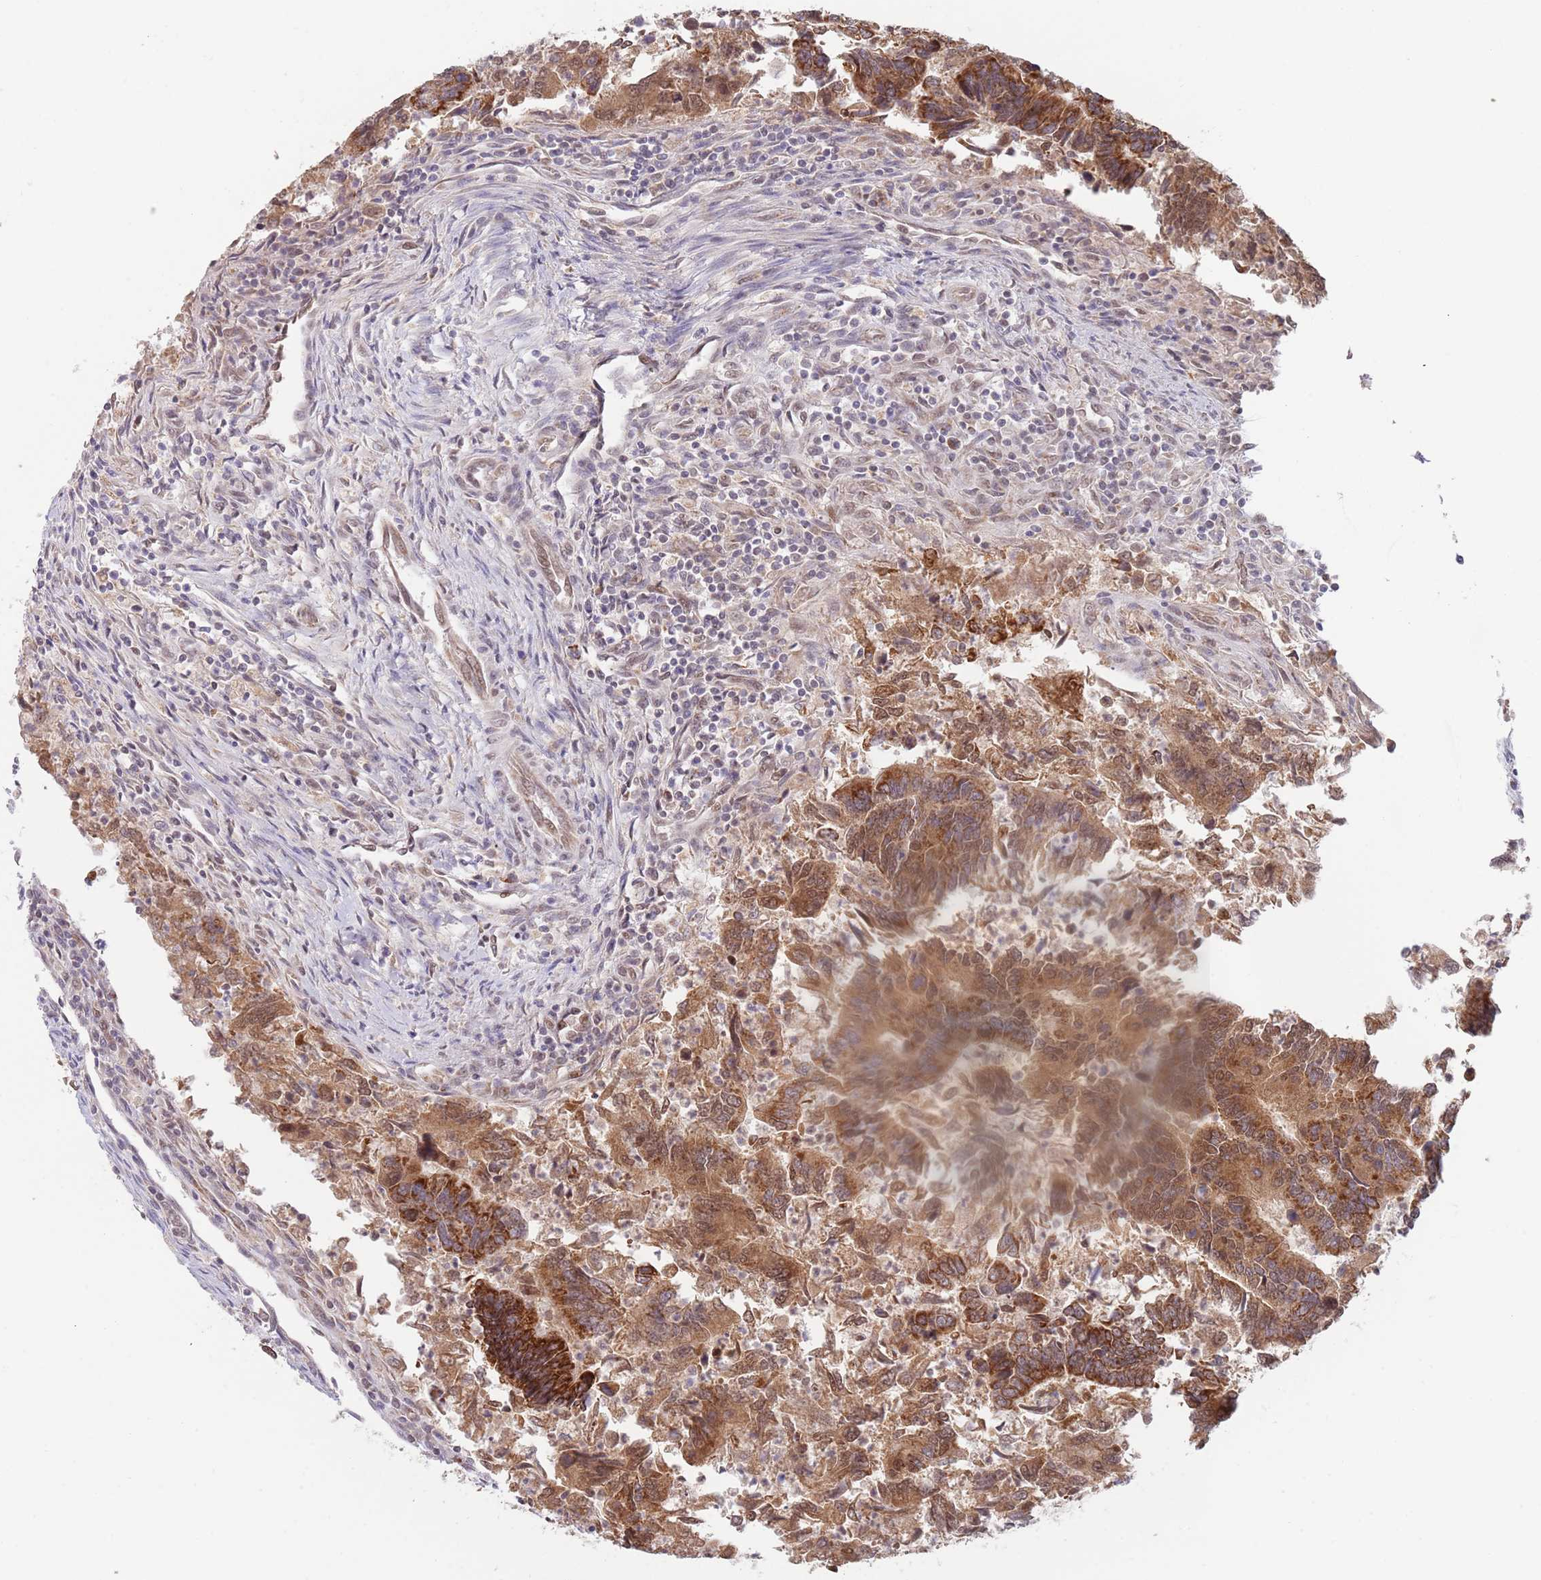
{"staining": {"intensity": "strong", "quantity": ">75%", "location": "cytoplasmic/membranous"}, "tissue": "colorectal cancer", "cell_type": "Tumor cells", "image_type": "cancer", "snomed": [{"axis": "morphology", "description": "Adenocarcinoma, NOS"}, {"axis": "topography", "description": "Colon"}], "caption": "A histopathology image of human colorectal cancer stained for a protein reveals strong cytoplasmic/membranous brown staining in tumor cells.", "gene": "TIMM13", "patient": {"sex": "female", "age": 67}}